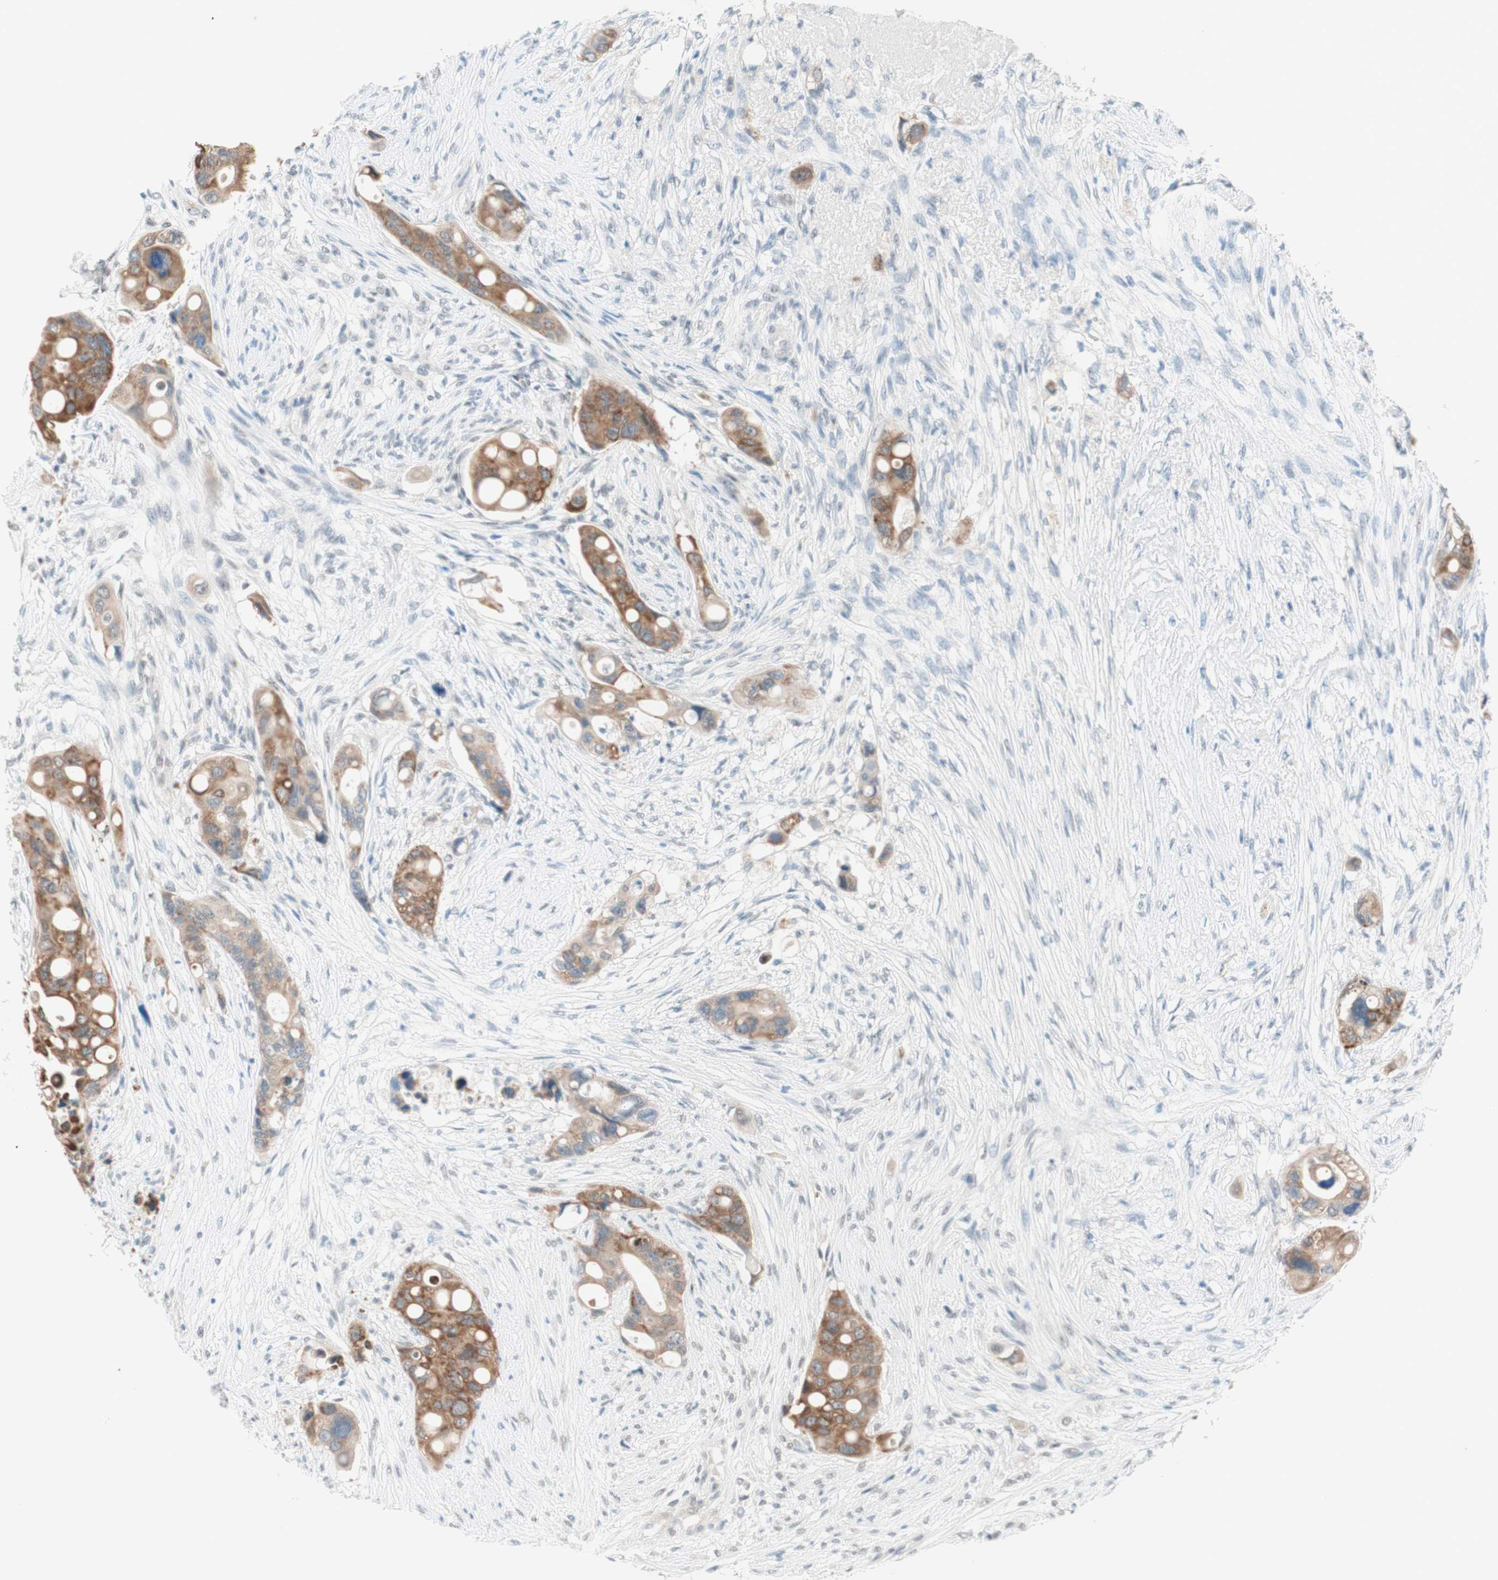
{"staining": {"intensity": "moderate", "quantity": ">75%", "location": "cytoplasmic/membranous"}, "tissue": "colorectal cancer", "cell_type": "Tumor cells", "image_type": "cancer", "snomed": [{"axis": "morphology", "description": "Adenocarcinoma, NOS"}, {"axis": "topography", "description": "Colon"}], "caption": "Colorectal cancer stained for a protein exhibits moderate cytoplasmic/membranous positivity in tumor cells.", "gene": "JPH1", "patient": {"sex": "female", "age": 57}}